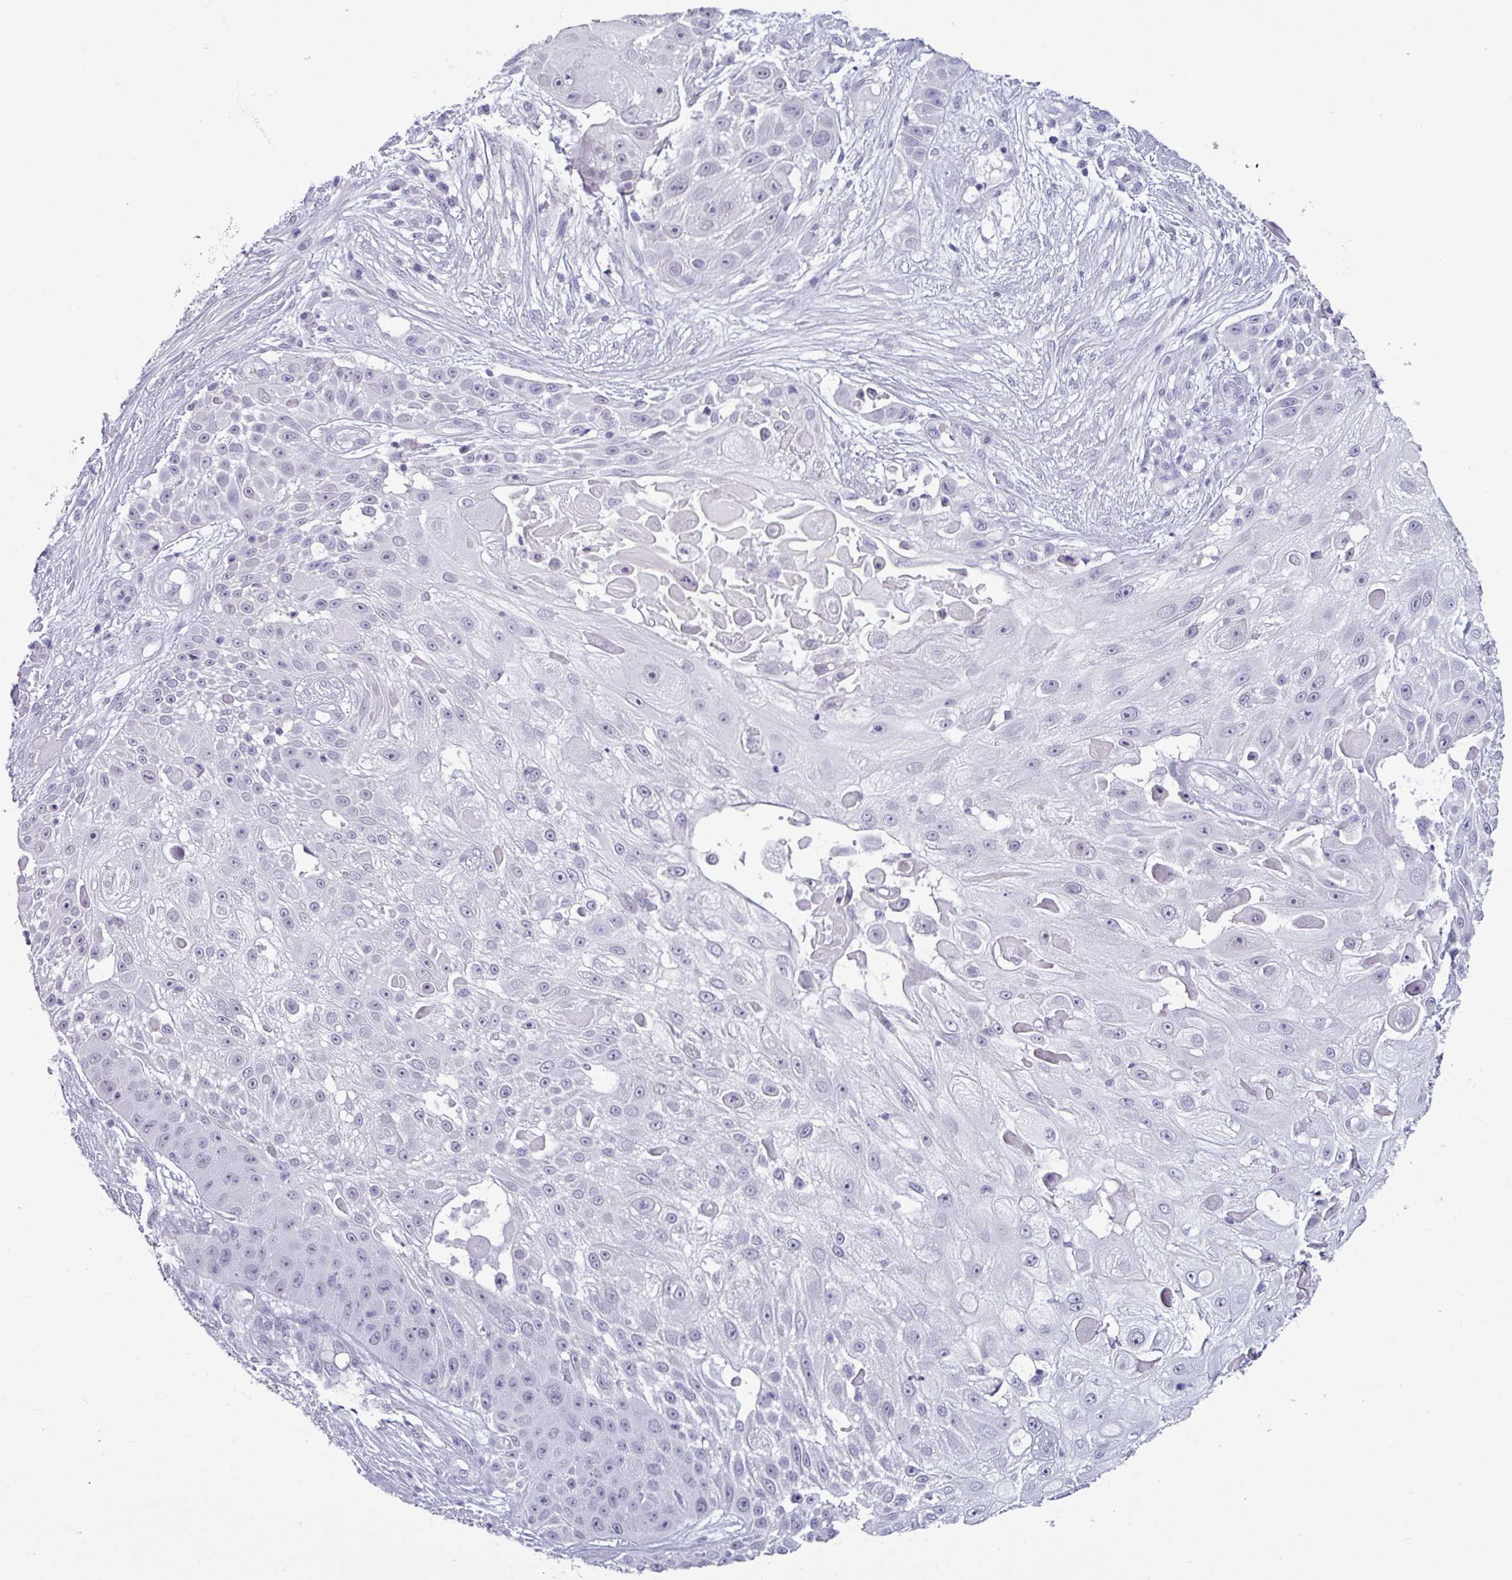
{"staining": {"intensity": "negative", "quantity": "none", "location": "none"}, "tissue": "skin cancer", "cell_type": "Tumor cells", "image_type": "cancer", "snomed": [{"axis": "morphology", "description": "Squamous cell carcinoma, NOS"}, {"axis": "topography", "description": "Skin"}], "caption": "There is no significant positivity in tumor cells of squamous cell carcinoma (skin).", "gene": "SRGAP1", "patient": {"sex": "female", "age": 86}}